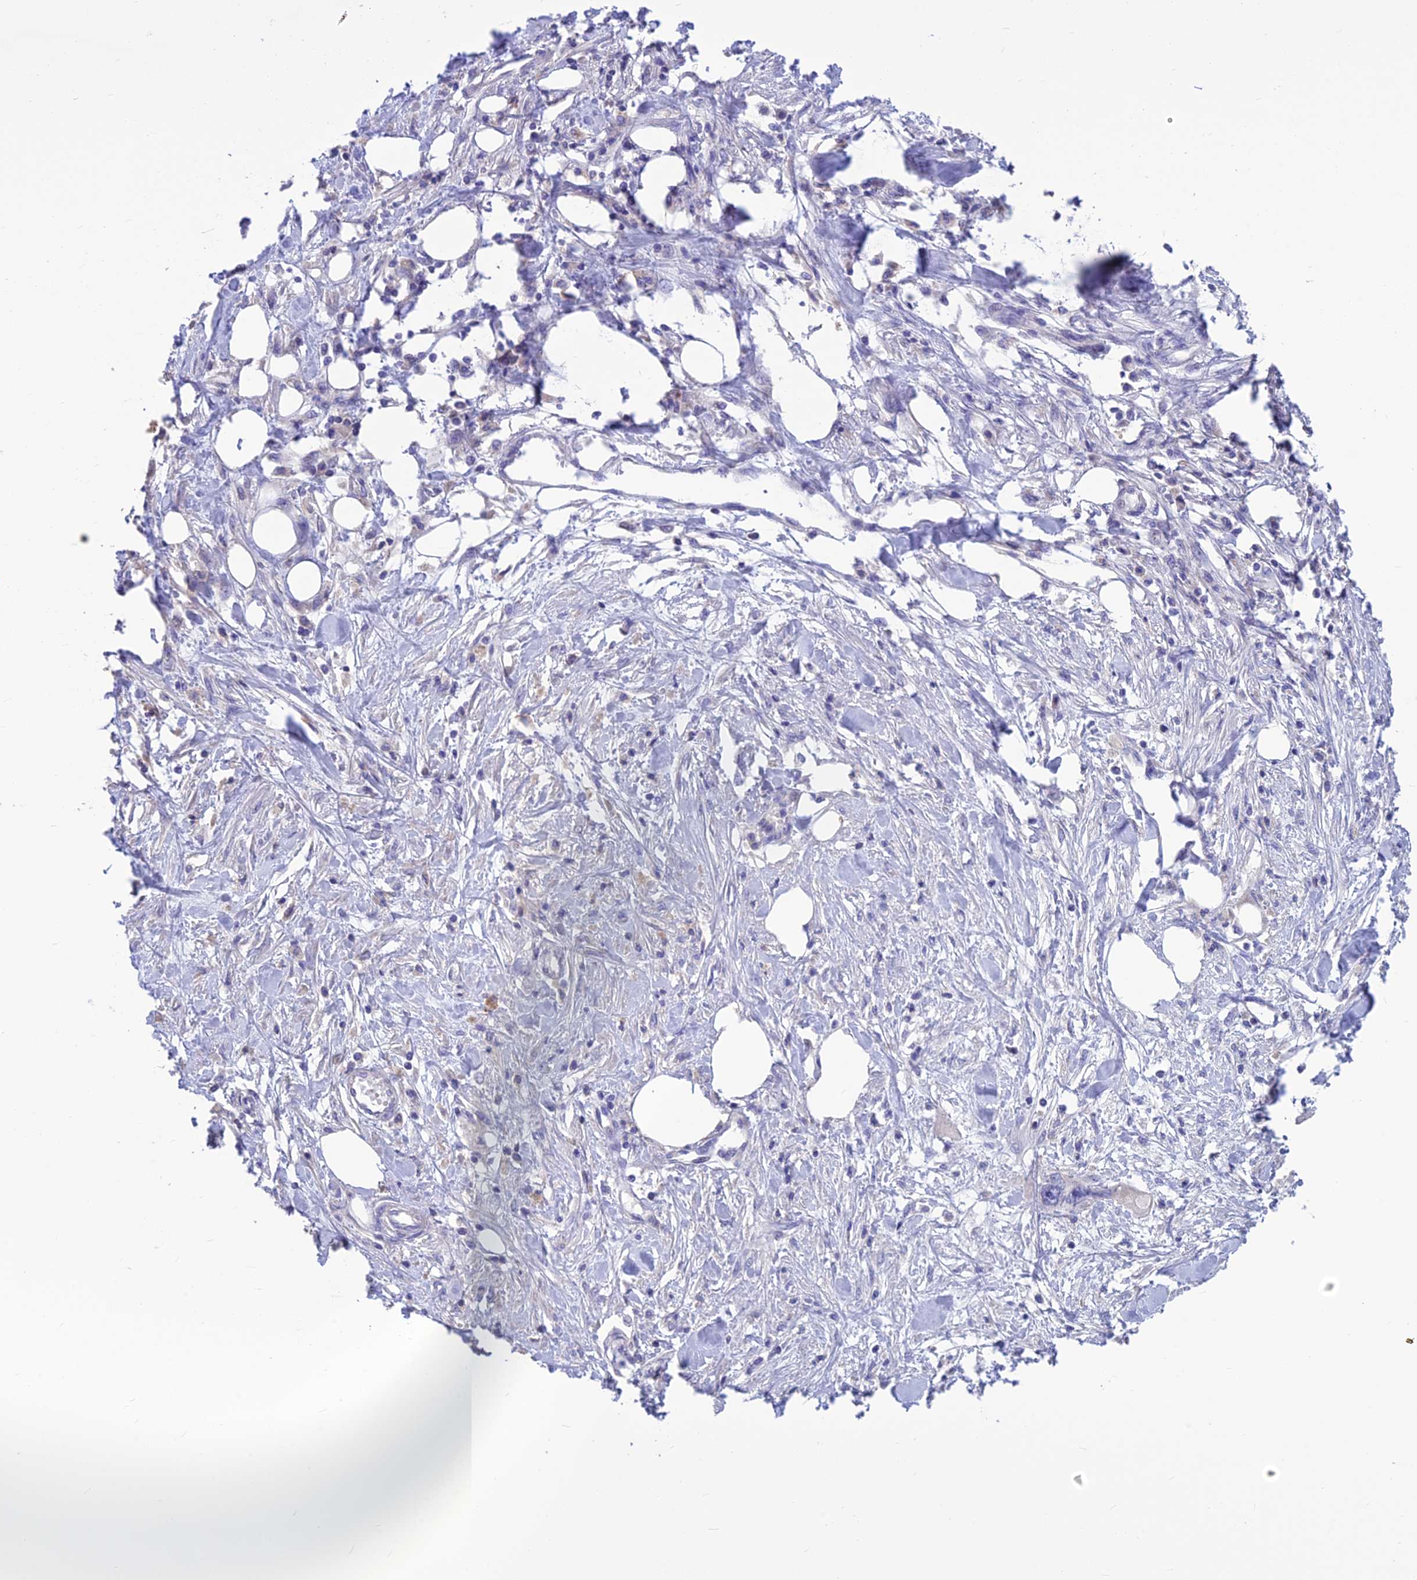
{"staining": {"intensity": "negative", "quantity": "none", "location": "none"}, "tissue": "pancreatic cancer", "cell_type": "Tumor cells", "image_type": "cancer", "snomed": [{"axis": "morphology", "description": "Adenocarcinoma, NOS"}, {"axis": "topography", "description": "Pancreas"}], "caption": "Tumor cells show no significant protein expression in pancreatic cancer.", "gene": "BHMT2", "patient": {"sex": "female", "age": 50}}